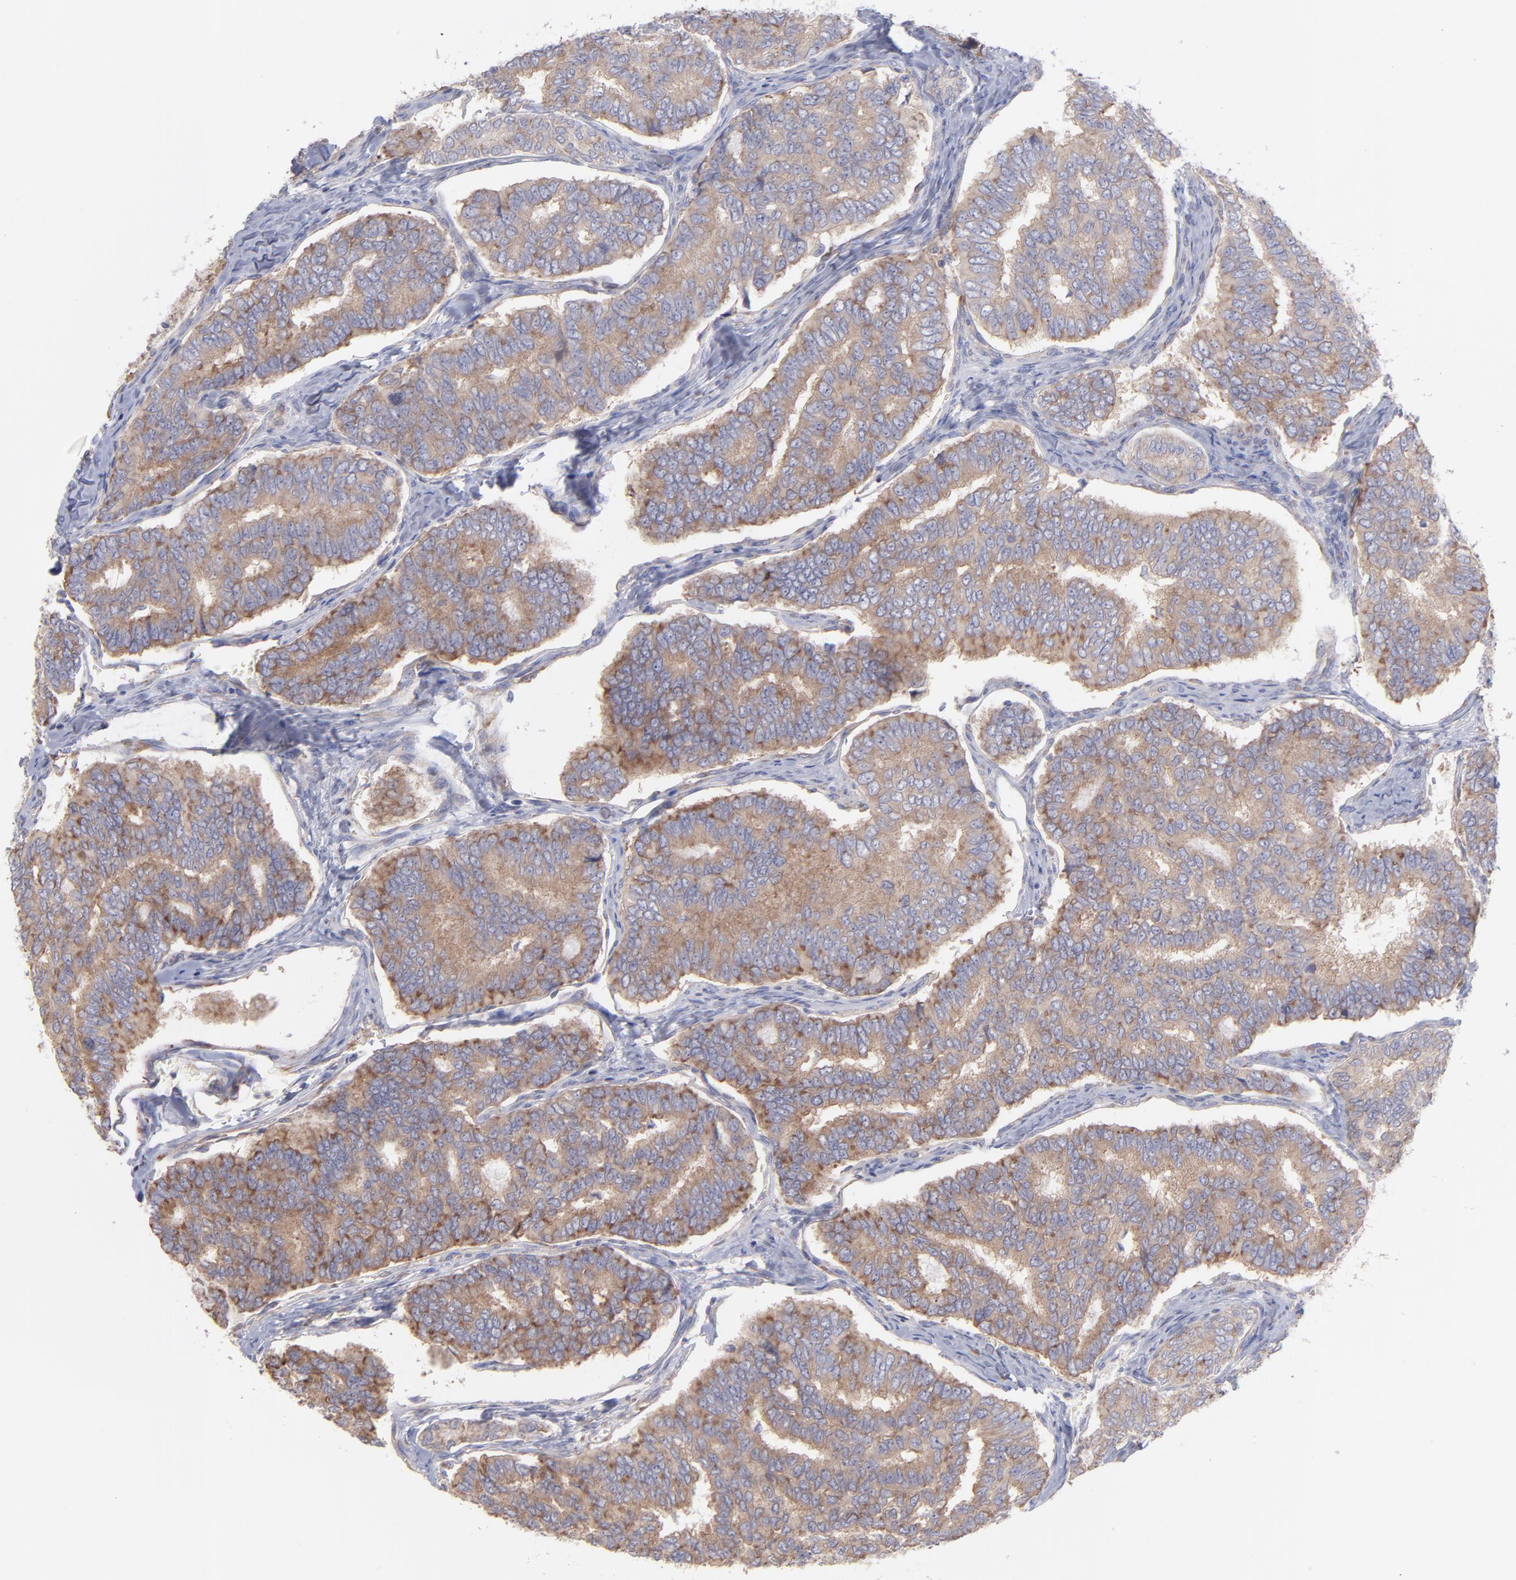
{"staining": {"intensity": "moderate", "quantity": ">75%", "location": "cytoplasmic/membranous"}, "tissue": "thyroid cancer", "cell_type": "Tumor cells", "image_type": "cancer", "snomed": [{"axis": "morphology", "description": "Papillary adenocarcinoma, NOS"}, {"axis": "topography", "description": "Thyroid gland"}], "caption": "Immunohistochemistry (IHC) of thyroid cancer (papillary adenocarcinoma) demonstrates medium levels of moderate cytoplasmic/membranous positivity in about >75% of tumor cells. (Stains: DAB (3,3'-diaminobenzidine) in brown, nuclei in blue, Microscopy: brightfield microscopy at high magnification).", "gene": "RPLP0", "patient": {"sex": "female", "age": 35}}